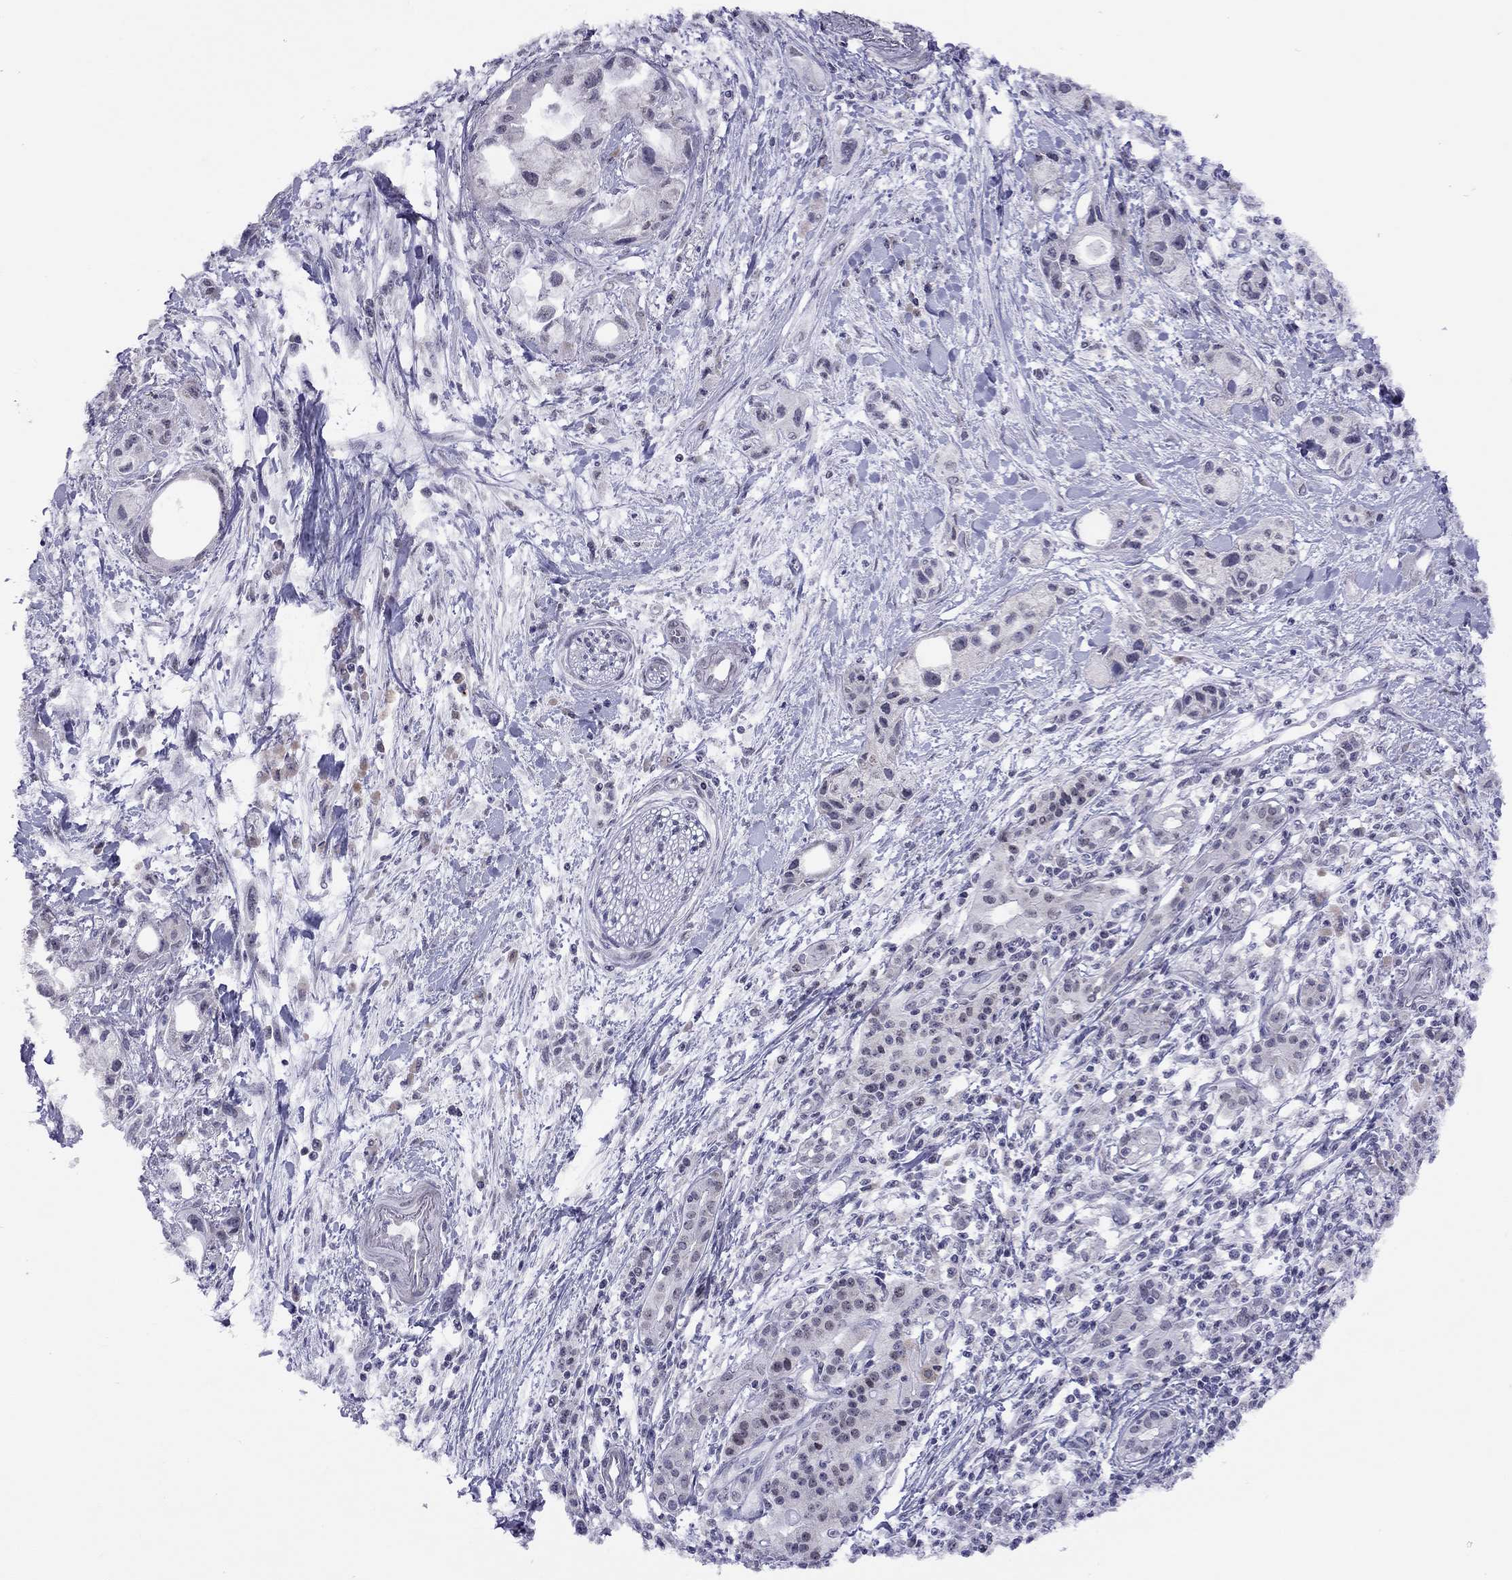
{"staining": {"intensity": "negative", "quantity": "none", "location": "none"}, "tissue": "pancreatic cancer", "cell_type": "Tumor cells", "image_type": "cancer", "snomed": [{"axis": "morphology", "description": "Adenocarcinoma, NOS"}, {"axis": "topography", "description": "Pancreas"}], "caption": "Immunohistochemistry (IHC) image of human pancreatic adenocarcinoma stained for a protein (brown), which displays no staining in tumor cells.", "gene": "HES5", "patient": {"sex": "female", "age": 61}}